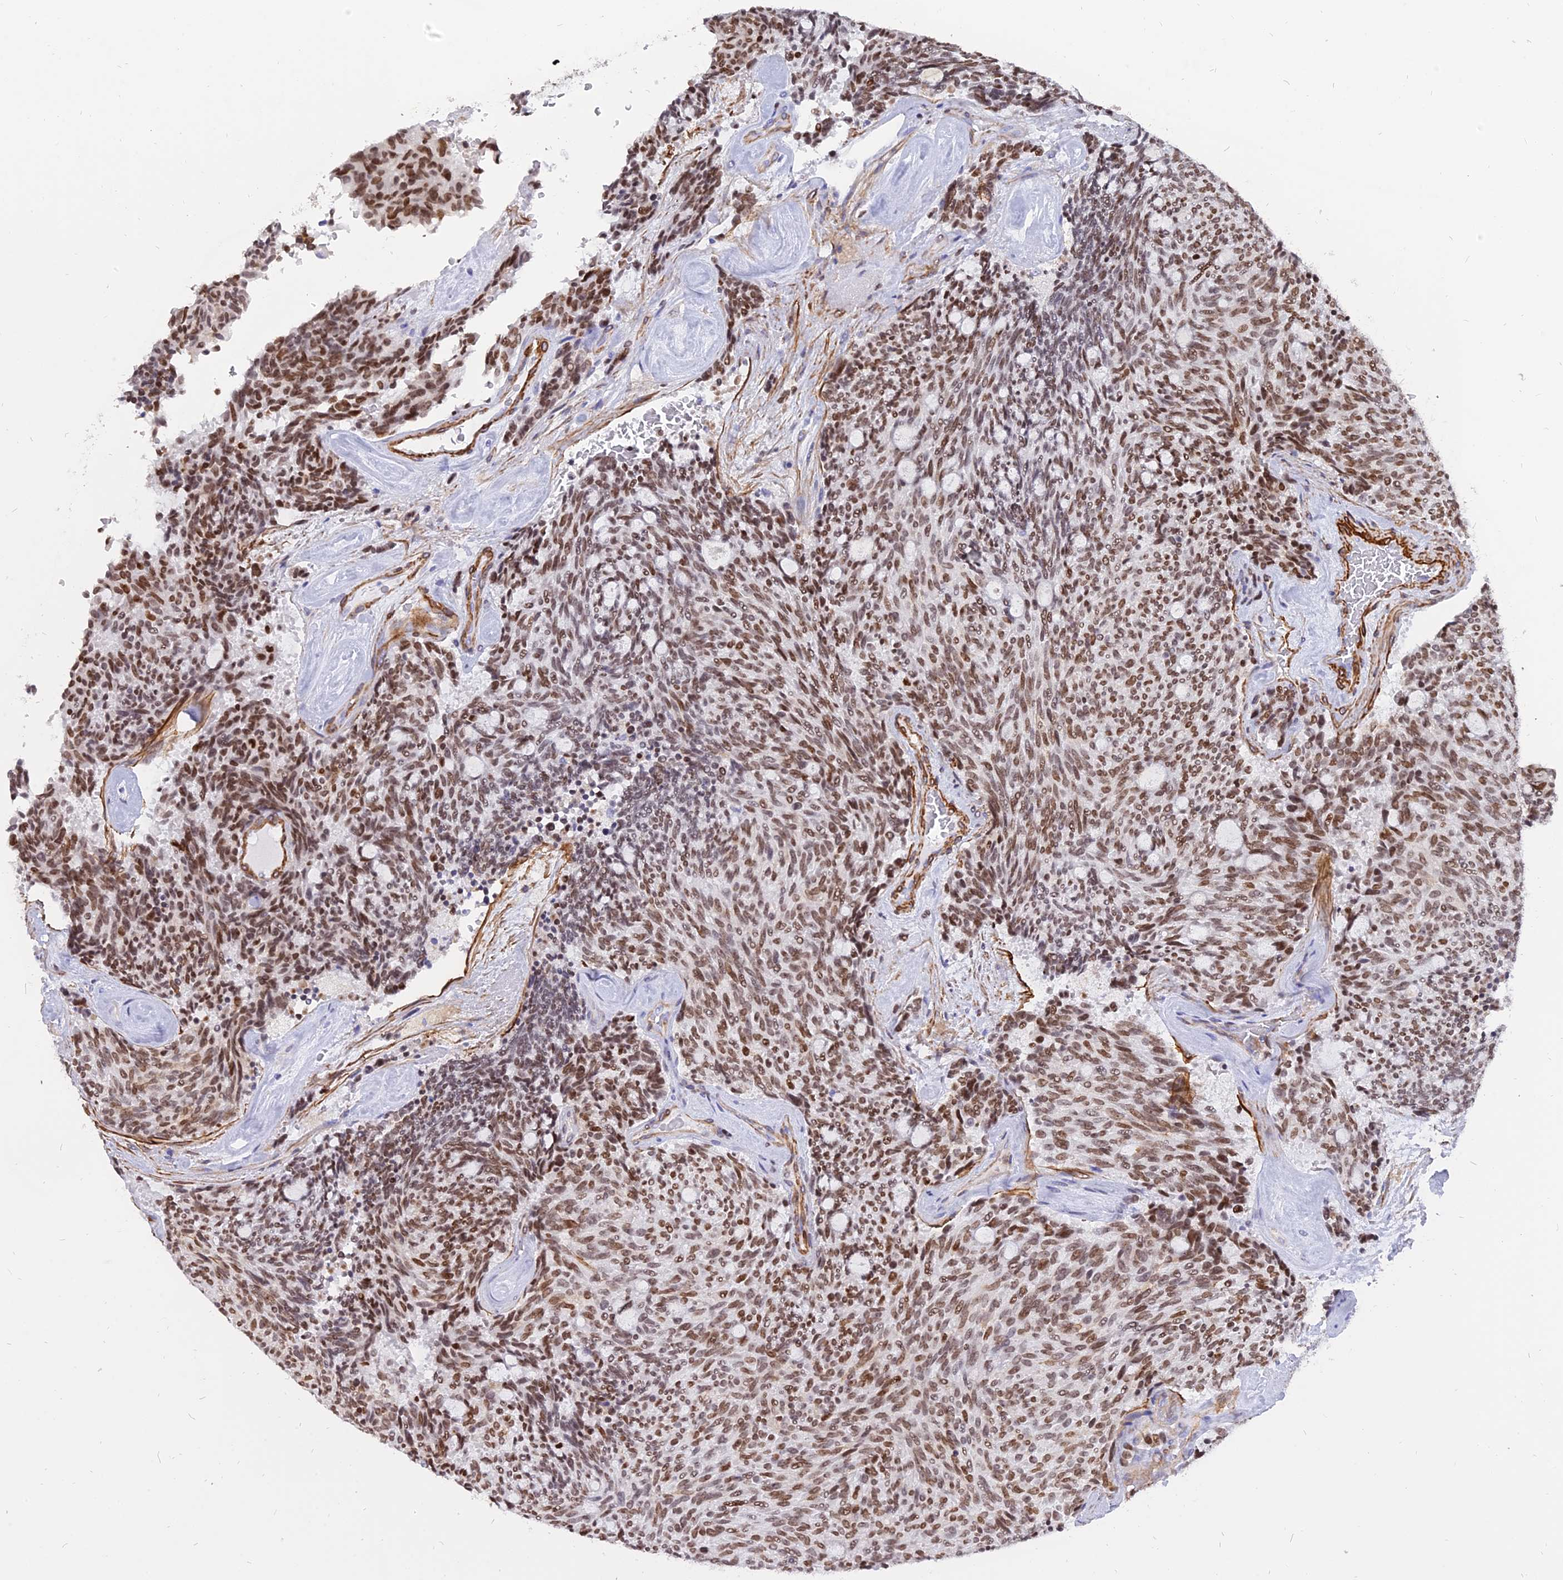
{"staining": {"intensity": "moderate", "quantity": ">75%", "location": "nuclear"}, "tissue": "carcinoid", "cell_type": "Tumor cells", "image_type": "cancer", "snomed": [{"axis": "morphology", "description": "Carcinoid, malignant, NOS"}, {"axis": "topography", "description": "Pancreas"}], "caption": "Moderate nuclear staining is seen in about >75% of tumor cells in carcinoid (malignant).", "gene": "CENPV", "patient": {"sex": "female", "age": 54}}